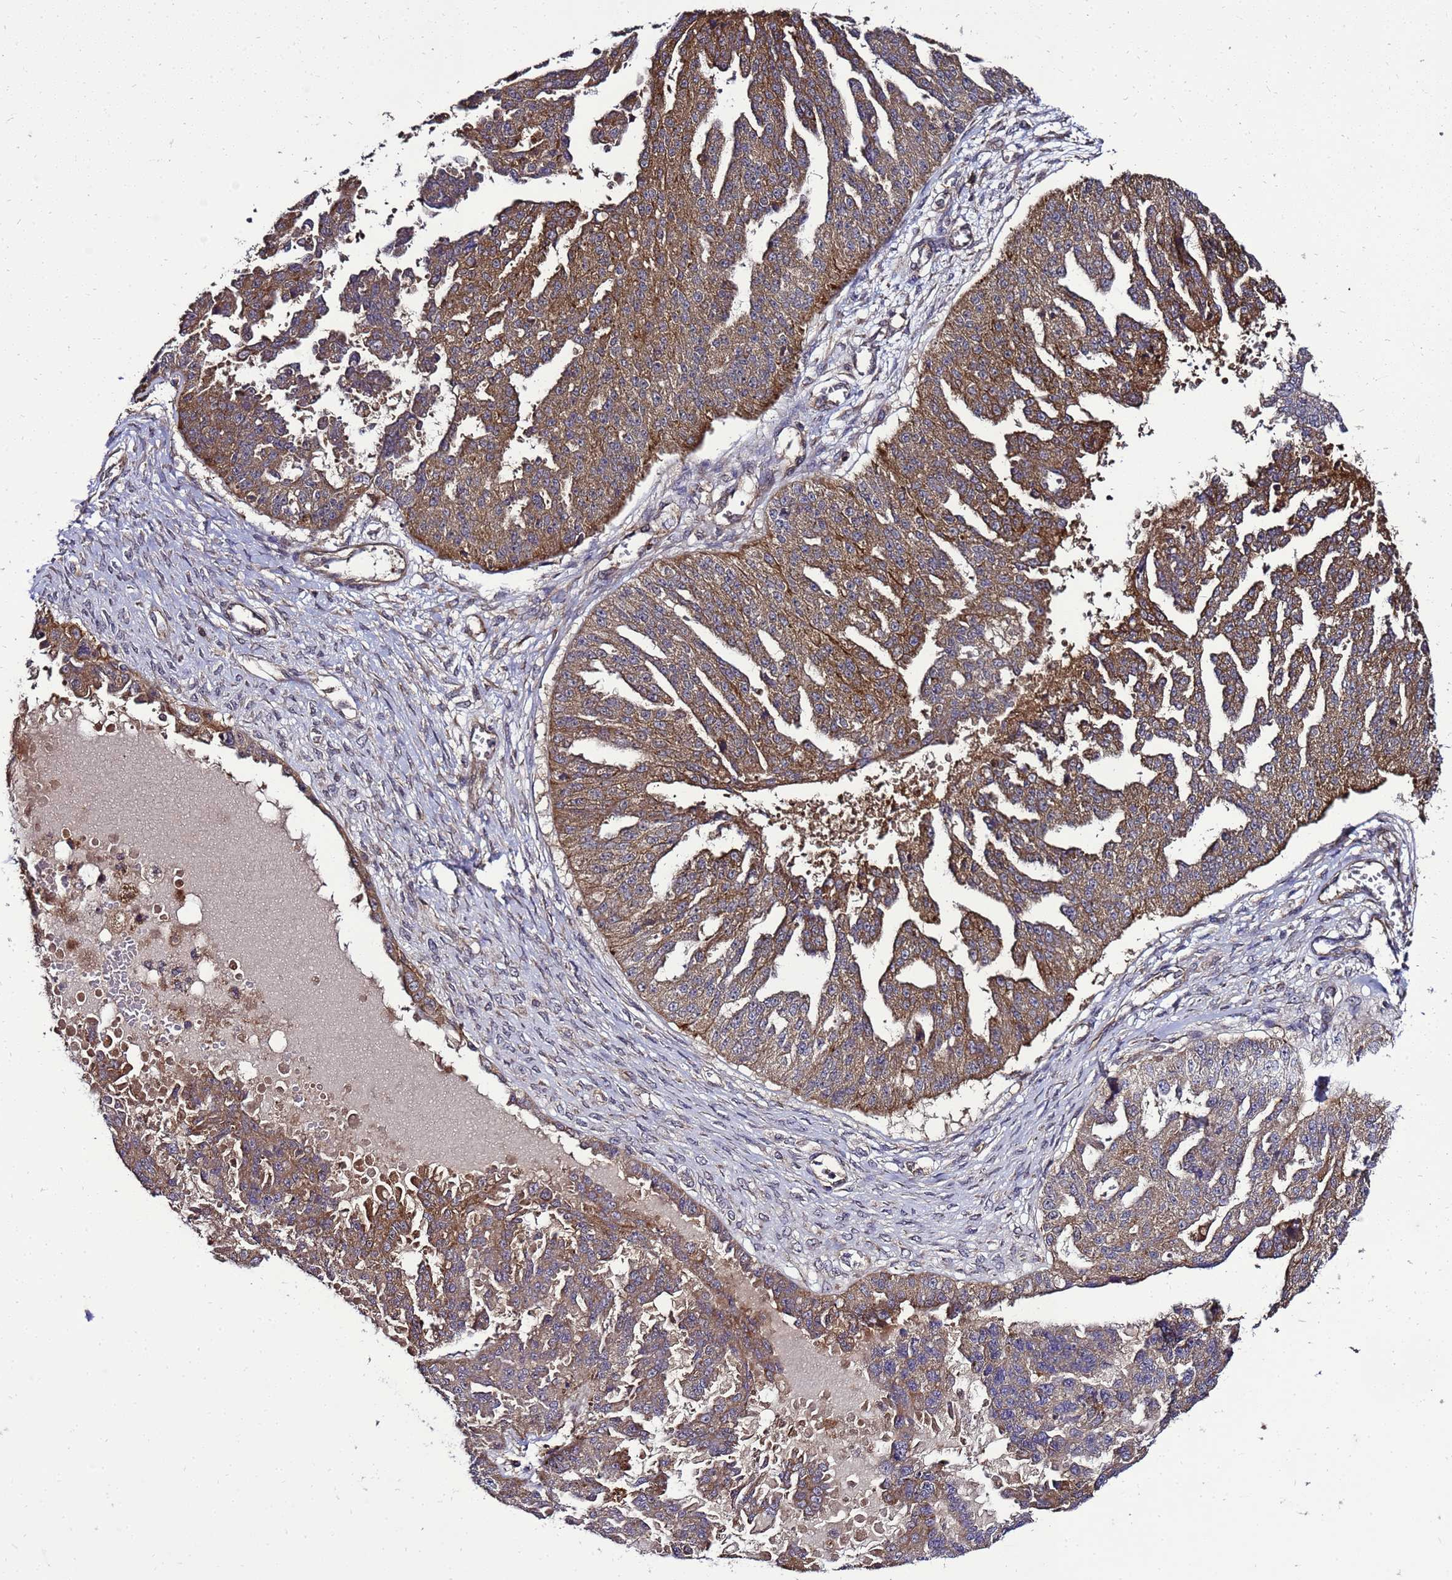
{"staining": {"intensity": "strong", "quantity": ">75%", "location": "cytoplasmic/membranous"}, "tissue": "ovarian cancer", "cell_type": "Tumor cells", "image_type": "cancer", "snomed": [{"axis": "morphology", "description": "Cystadenocarcinoma, serous, NOS"}, {"axis": "topography", "description": "Ovary"}], "caption": "Protein expression analysis of human ovarian serous cystadenocarcinoma reveals strong cytoplasmic/membranous positivity in approximately >75% of tumor cells.", "gene": "TRABD", "patient": {"sex": "female", "age": 58}}